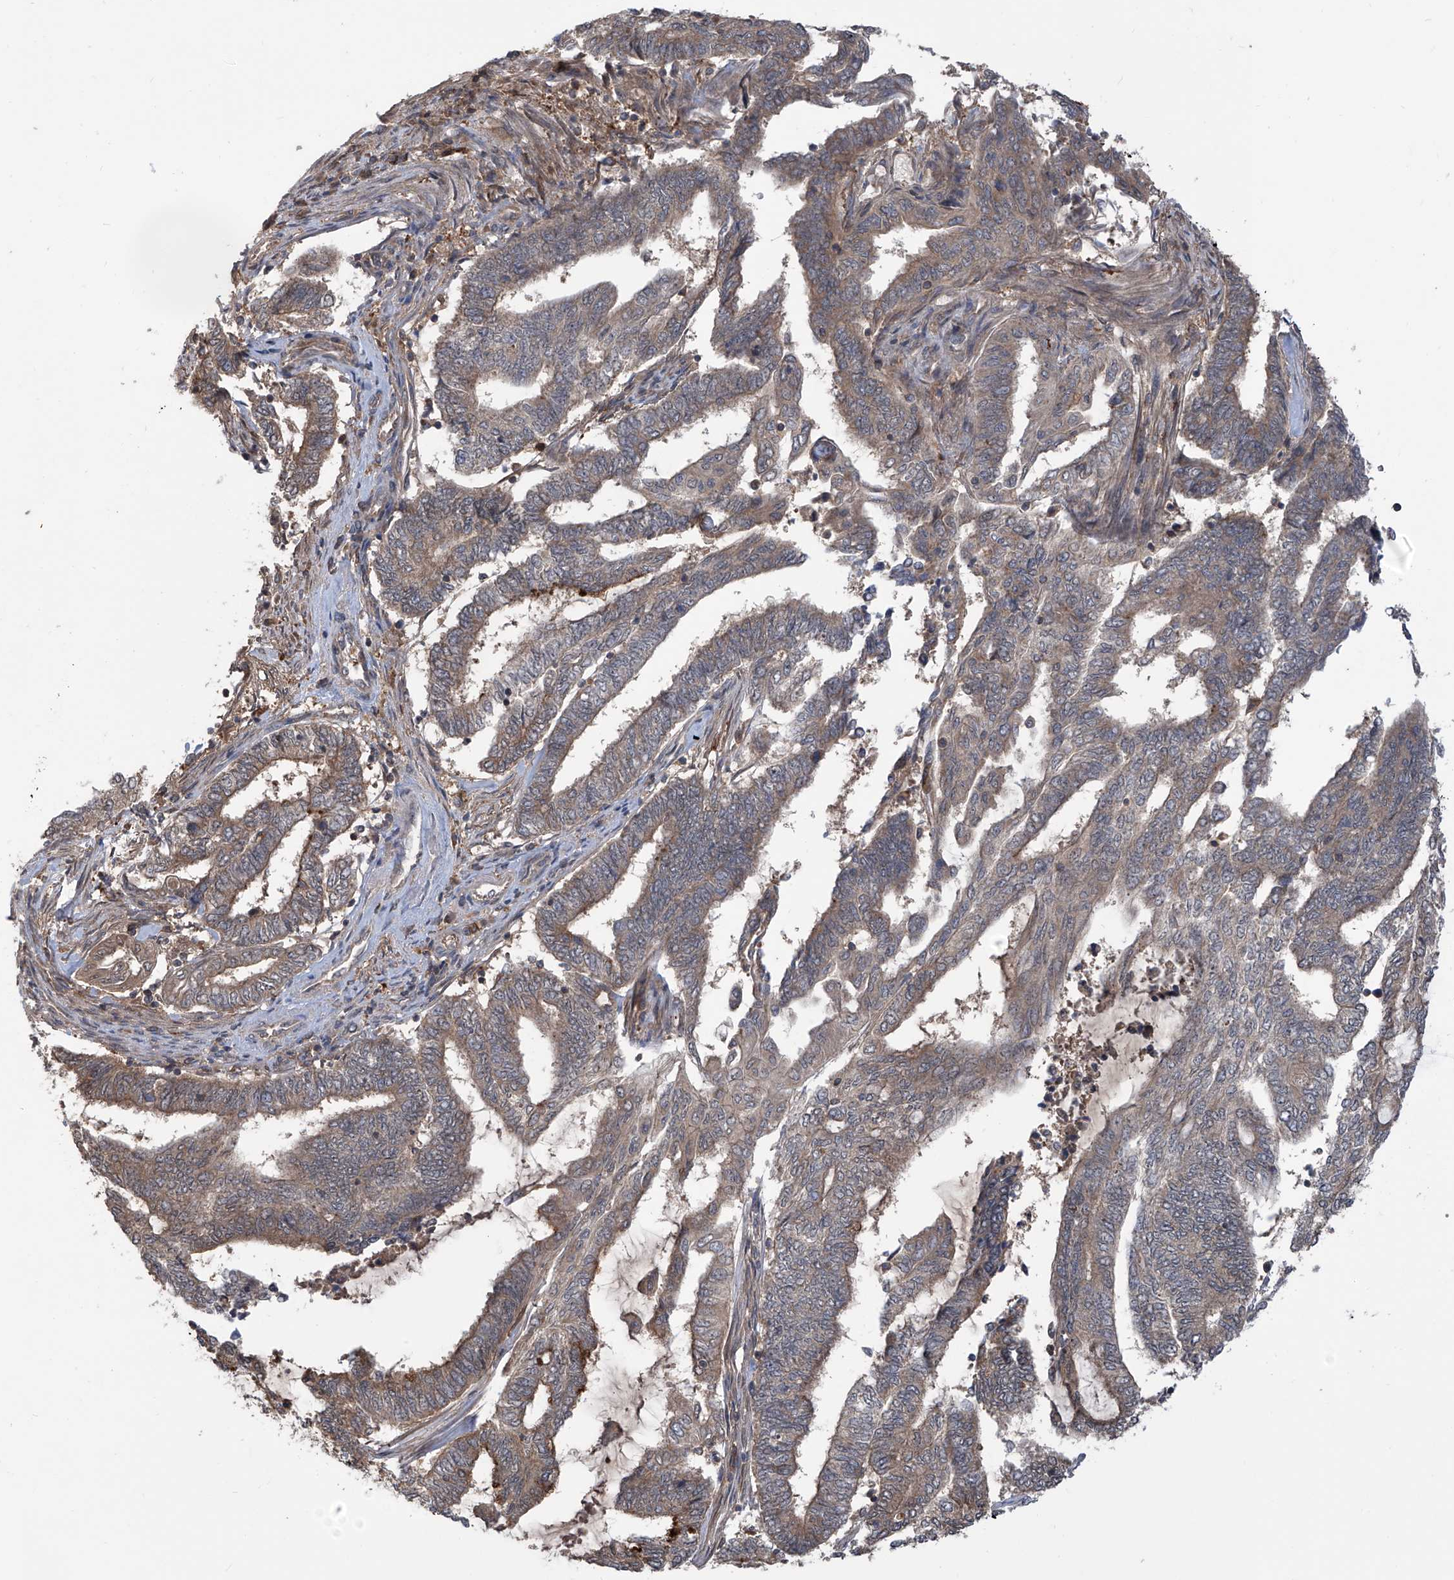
{"staining": {"intensity": "weak", "quantity": "25%-75%", "location": "cytoplasmic/membranous"}, "tissue": "endometrial cancer", "cell_type": "Tumor cells", "image_type": "cancer", "snomed": [{"axis": "morphology", "description": "Adenocarcinoma, NOS"}, {"axis": "topography", "description": "Uterus"}, {"axis": "topography", "description": "Endometrium"}], "caption": "This is a photomicrograph of immunohistochemistry (IHC) staining of adenocarcinoma (endometrial), which shows weak staining in the cytoplasmic/membranous of tumor cells.", "gene": "HOXC8", "patient": {"sex": "female", "age": 70}}